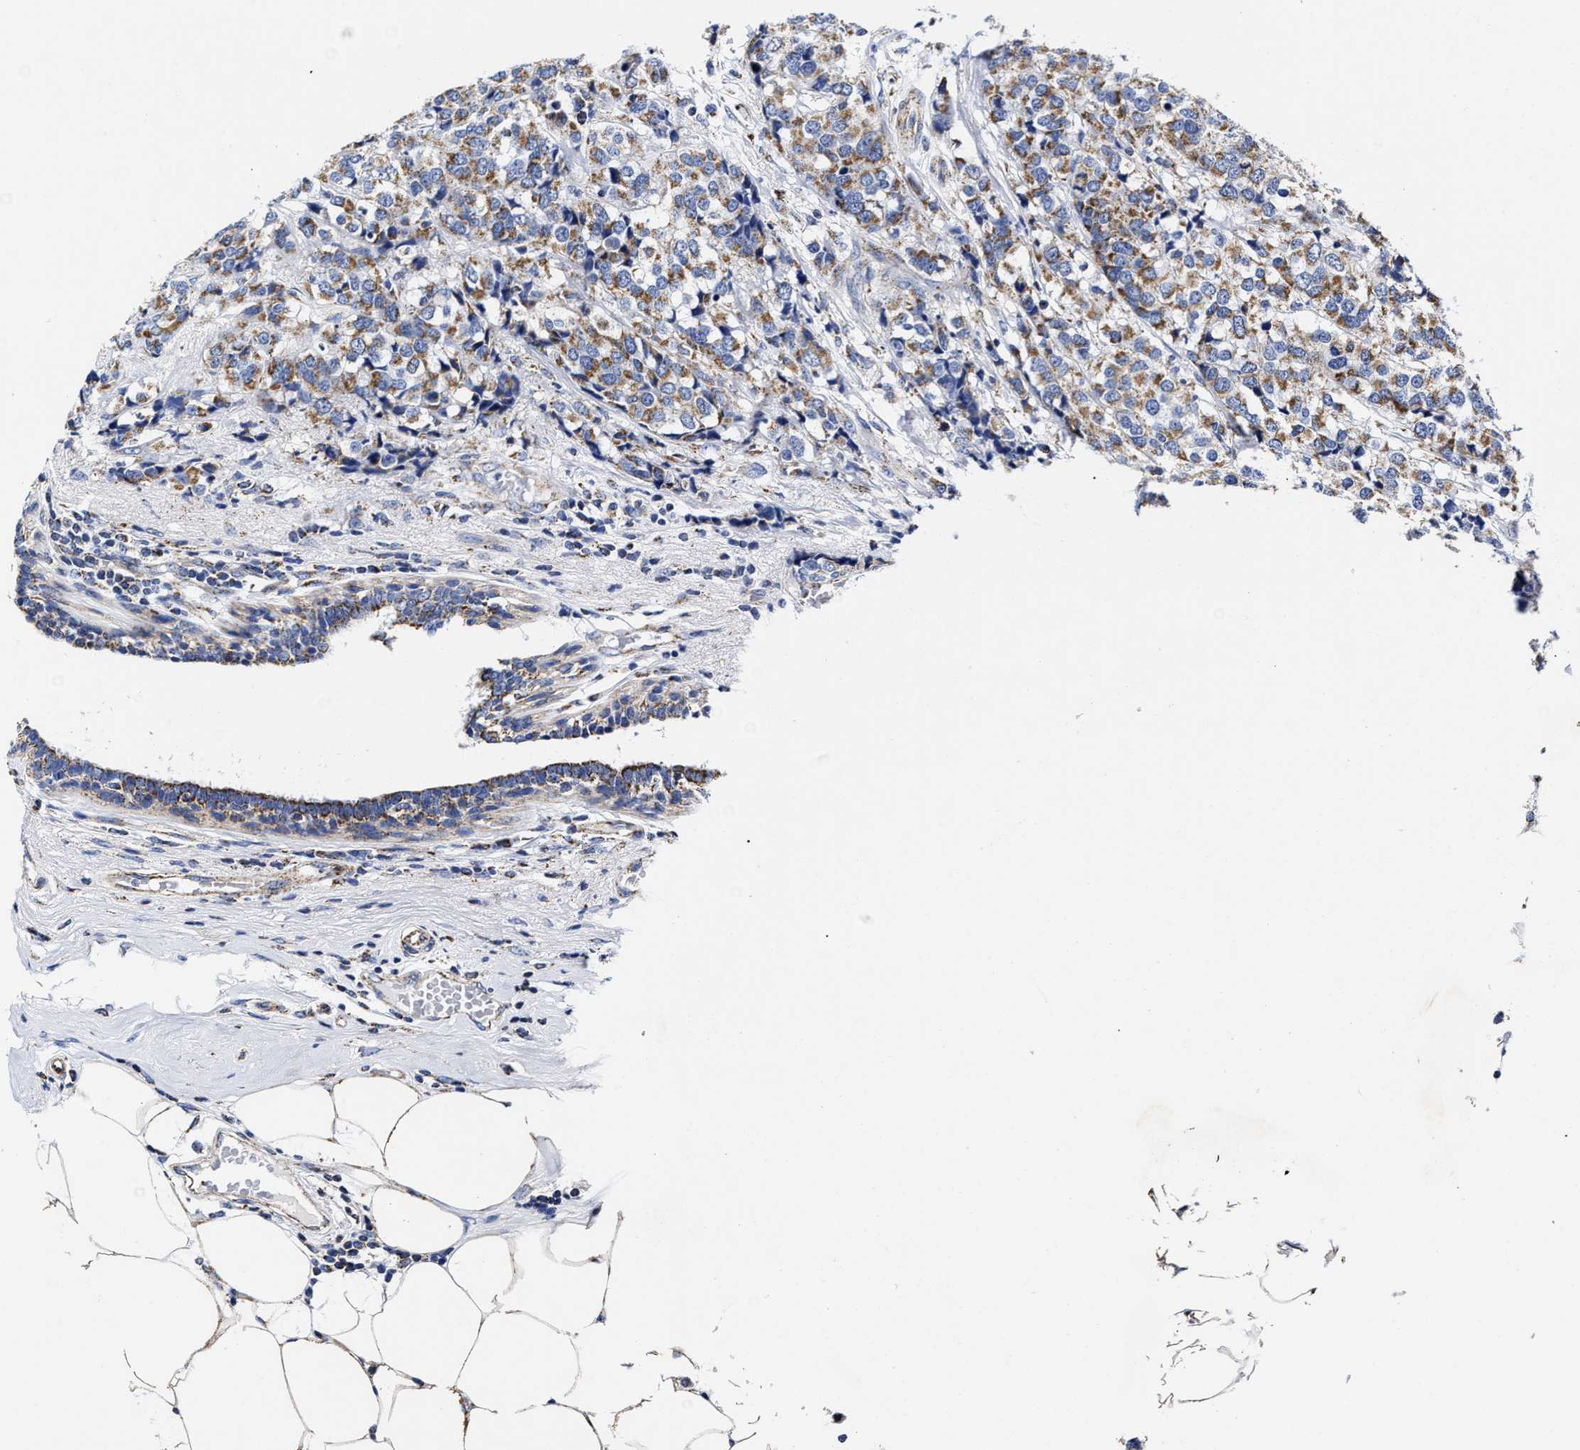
{"staining": {"intensity": "moderate", "quantity": ">75%", "location": "cytoplasmic/membranous"}, "tissue": "breast cancer", "cell_type": "Tumor cells", "image_type": "cancer", "snomed": [{"axis": "morphology", "description": "Lobular carcinoma"}, {"axis": "topography", "description": "Breast"}], "caption": "Human breast lobular carcinoma stained with a brown dye displays moderate cytoplasmic/membranous positive staining in approximately >75% of tumor cells.", "gene": "HINT2", "patient": {"sex": "female", "age": 59}}